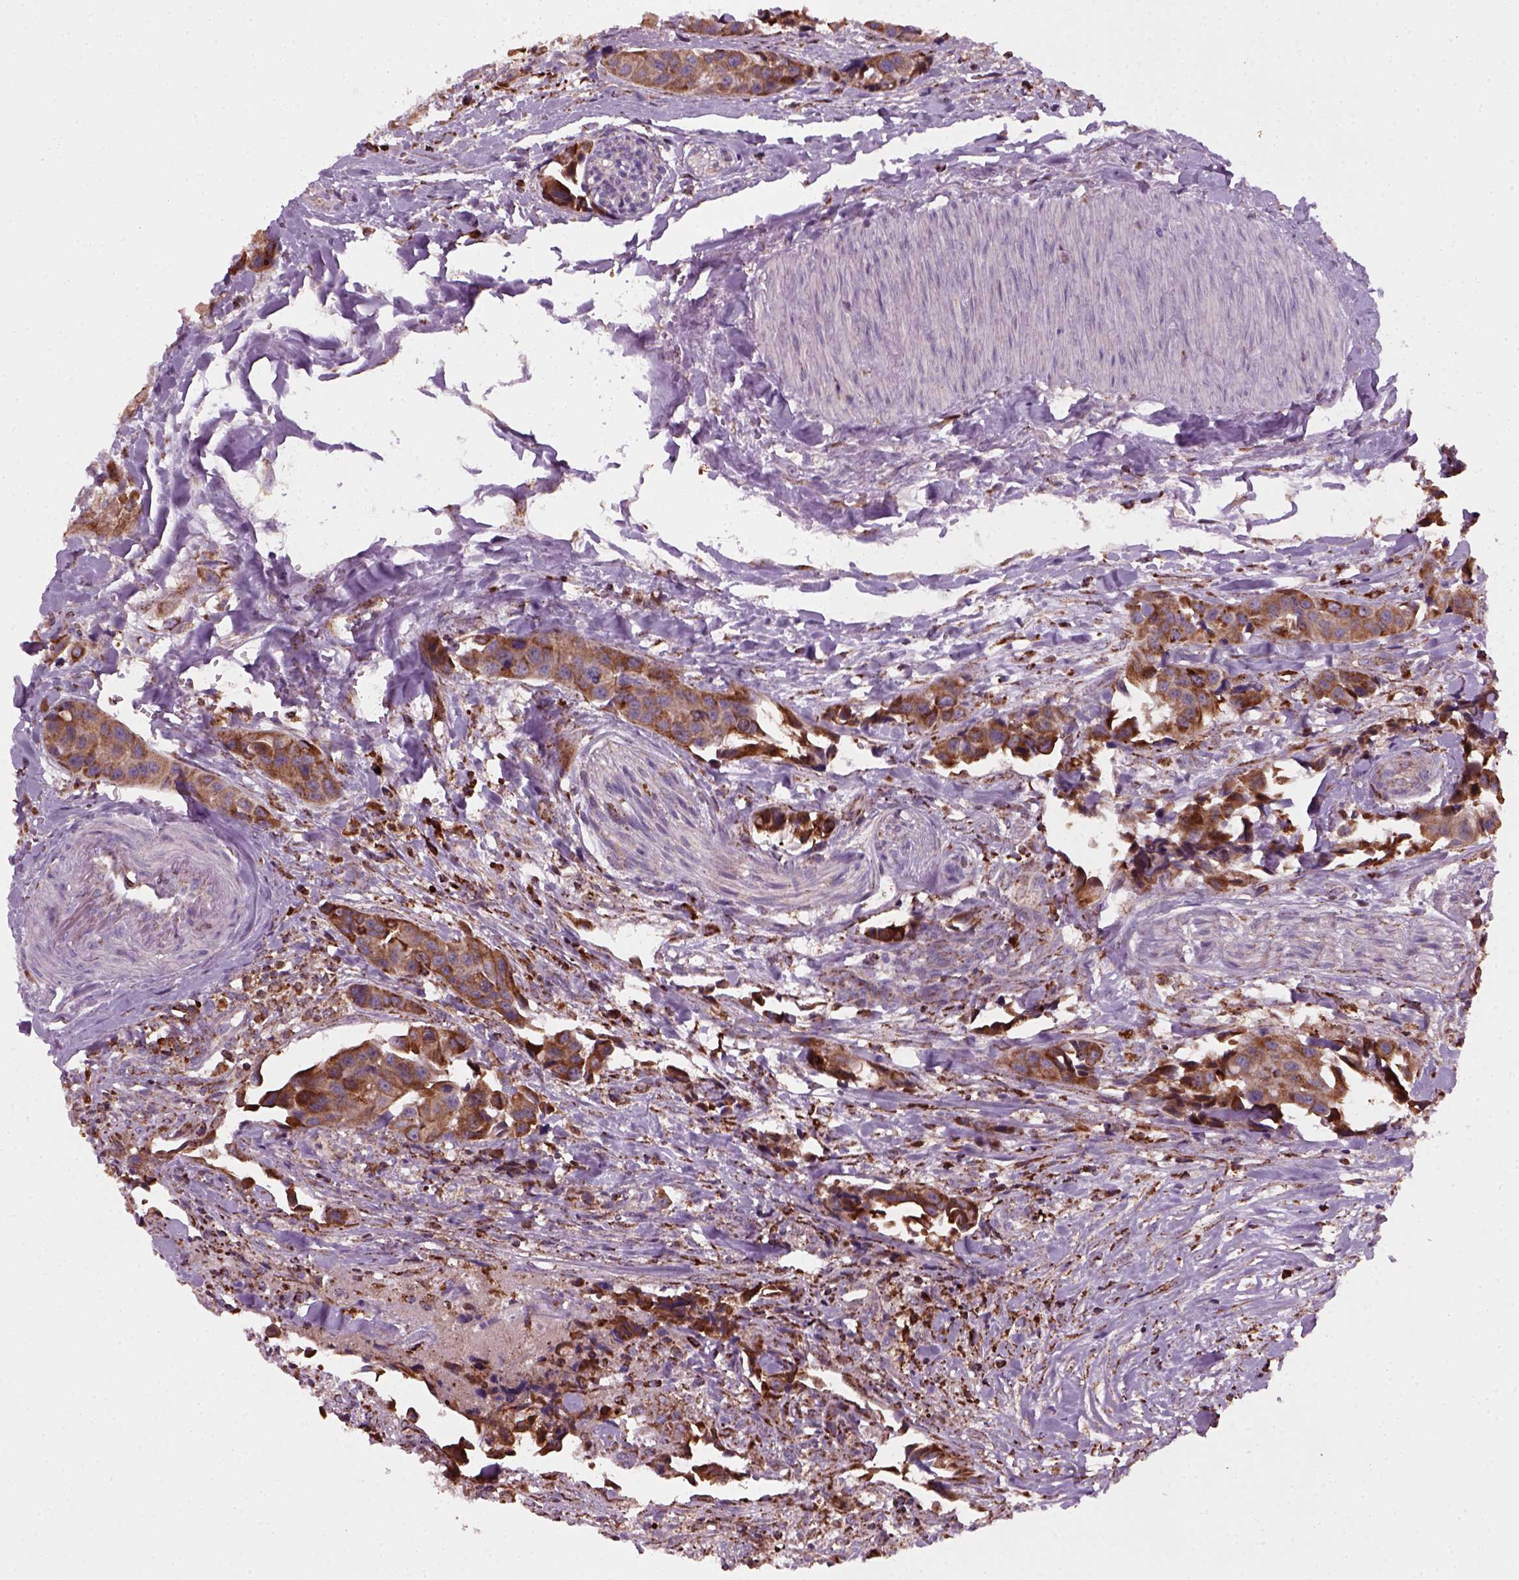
{"staining": {"intensity": "weak", "quantity": ">75%", "location": "cytoplasmic/membranous"}, "tissue": "head and neck cancer", "cell_type": "Tumor cells", "image_type": "cancer", "snomed": [{"axis": "morphology", "description": "Adenocarcinoma, NOS"}, {"axis": "topography", "description": "Head-Neck"}], "caption": "Immunohistochemistry (IHC) (DAB (3,3'-diaminobenzidine)) staining of adenocarcinoma (head and neck) exhibits weak cytoplasmic/membranous protein positivity in about >75% of tumor cells.", "gene": "NUDT16L1", "patient": {"sex": "male", "age": 76}}